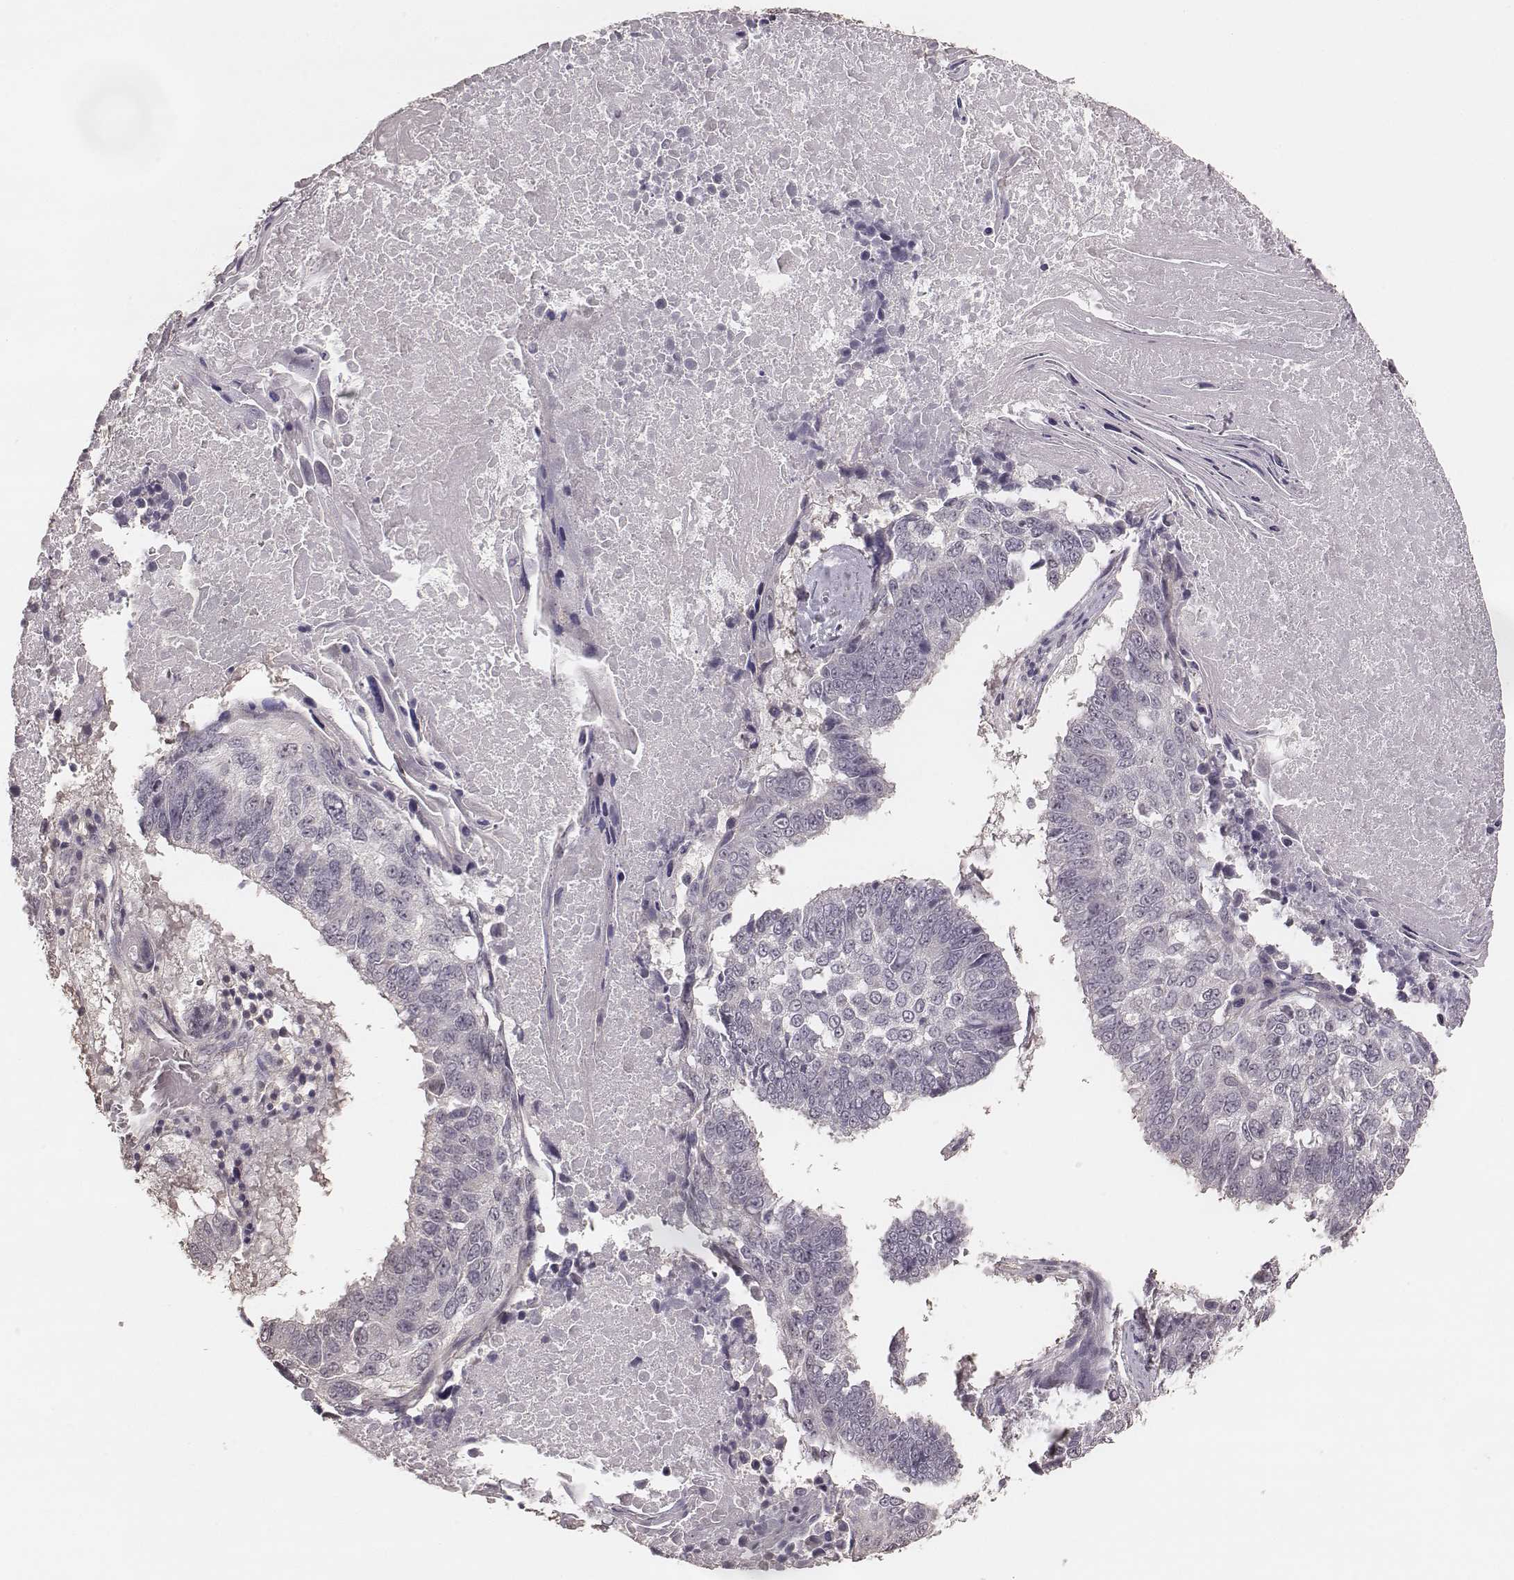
{"staining": {"intensity": "negative", "quantity": "none", "location": "none"}, "tissue": "lung cancer", "cell_type": "Tumor cells", "image_type": "cancer", "snomed": [{"axis": "morphology", "description": "Squamous cell carcinoma, NOS"}, {"axis": "topography", "description": "Lung"}], "caption": "High power microscopy histopathology image of an IHC histopathology image of squamous cell carcinoma (lung), revealing no significant staining in tumor cells. (Stains: DAB (3,3'-diaminobenzidine) IHC with hematoxylin counter stain, Microscopy: brightfield microscopy at high magnification).", "gene": "LY6K", "patient": {"sex": "male", "age": 73}}